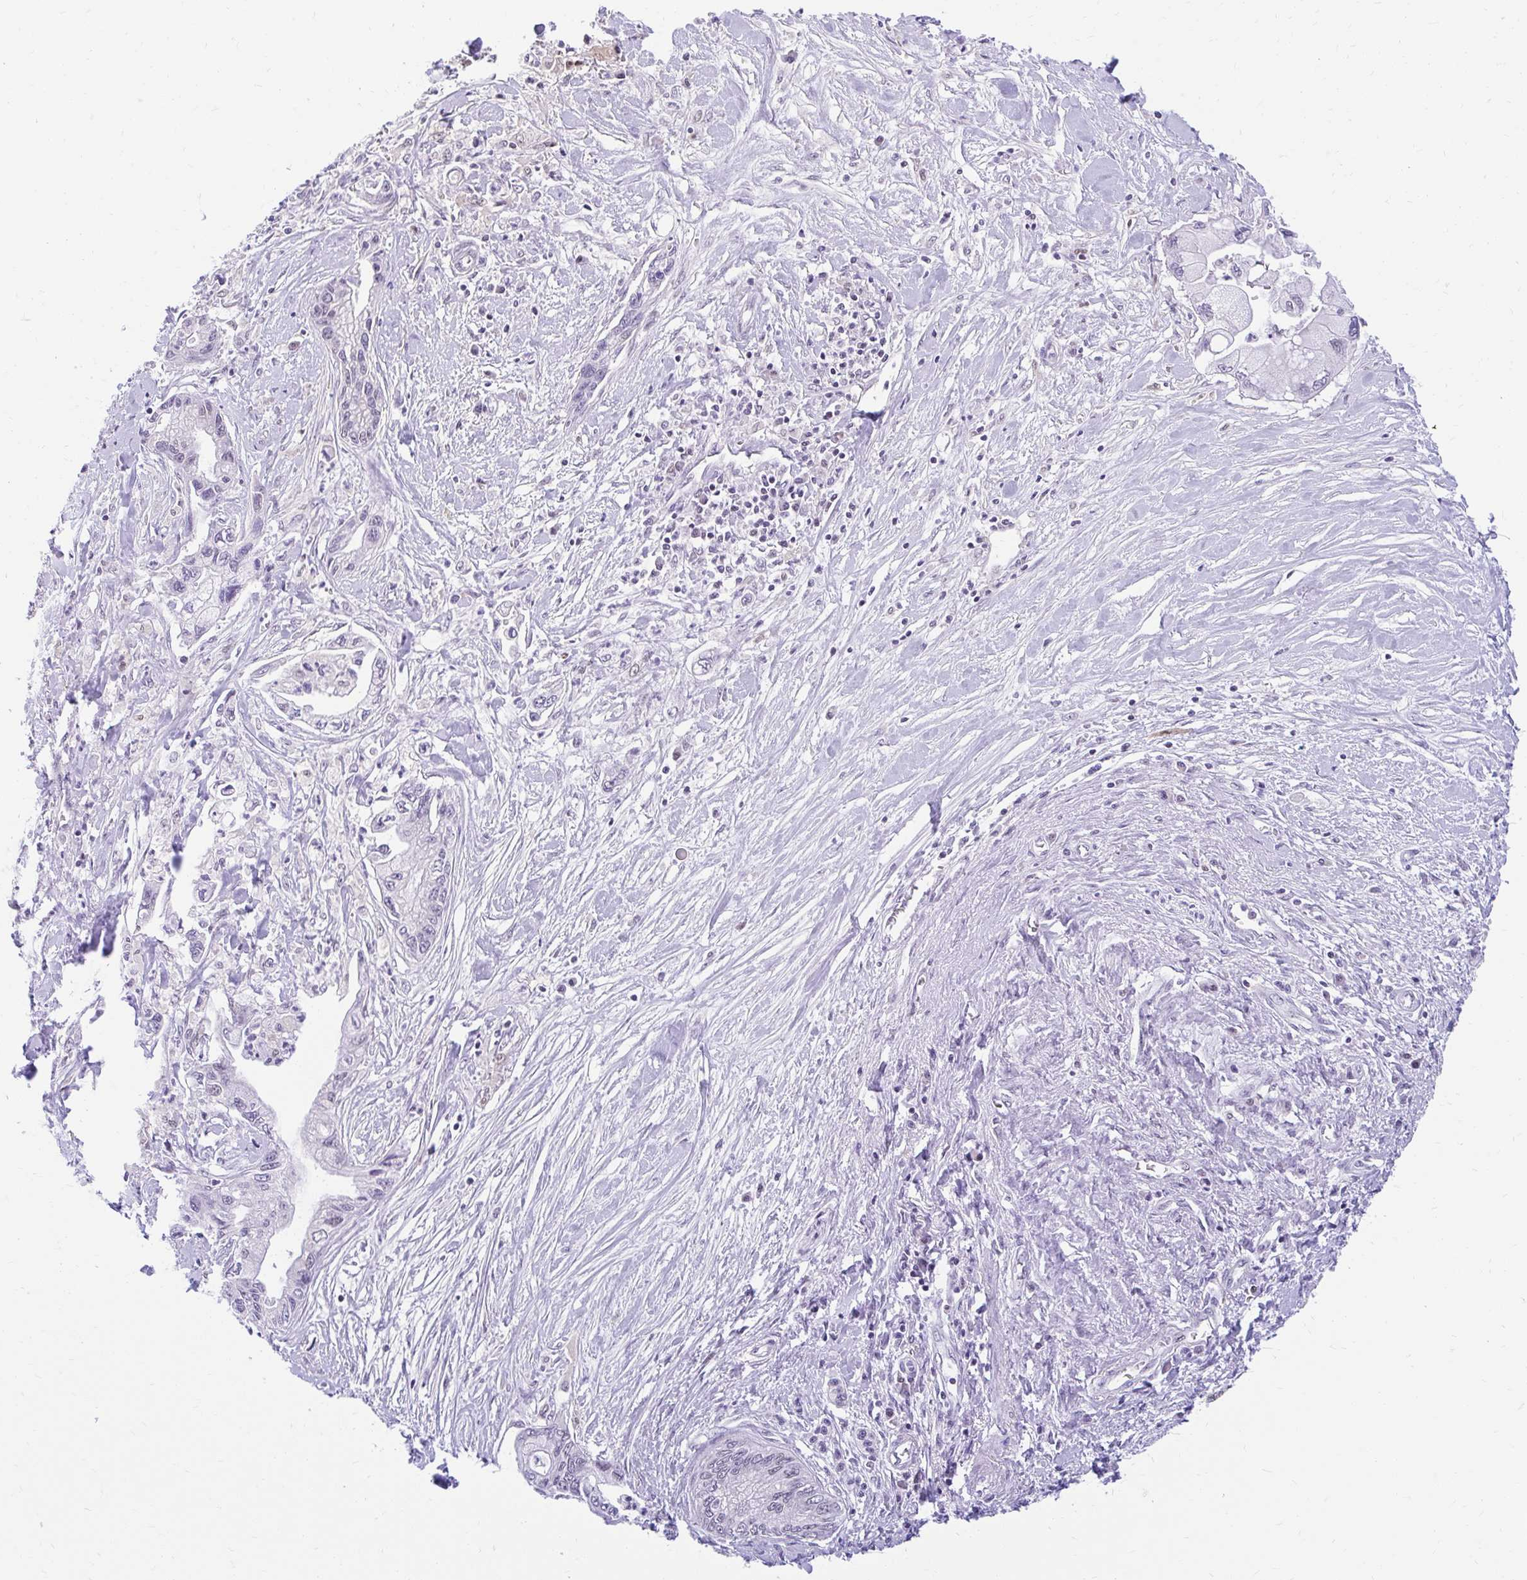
{"staining": {"intensity": "negative", "quantity": "none", "location": "none"}, "tissue": "pancreatic cancer", "cell_type": "Tumor cells", "image_type": "cancer", "snomed": [{"axis": "morphology", "description": "Adenocarcinoma, NOS"}, {"axis": "topography", "description": "Pancreas"}], "caption": "Image shows no protein positivity in tumor cells of pancreatic cancer (adenocarcinoma) tissue. (Stains: DAB IHC with hematoxylin counter stain, Microscopy: brightfield microscopy at high magnification).", "gene": "GLB1L2", "patient": {"sex": "male", "age": 61}}